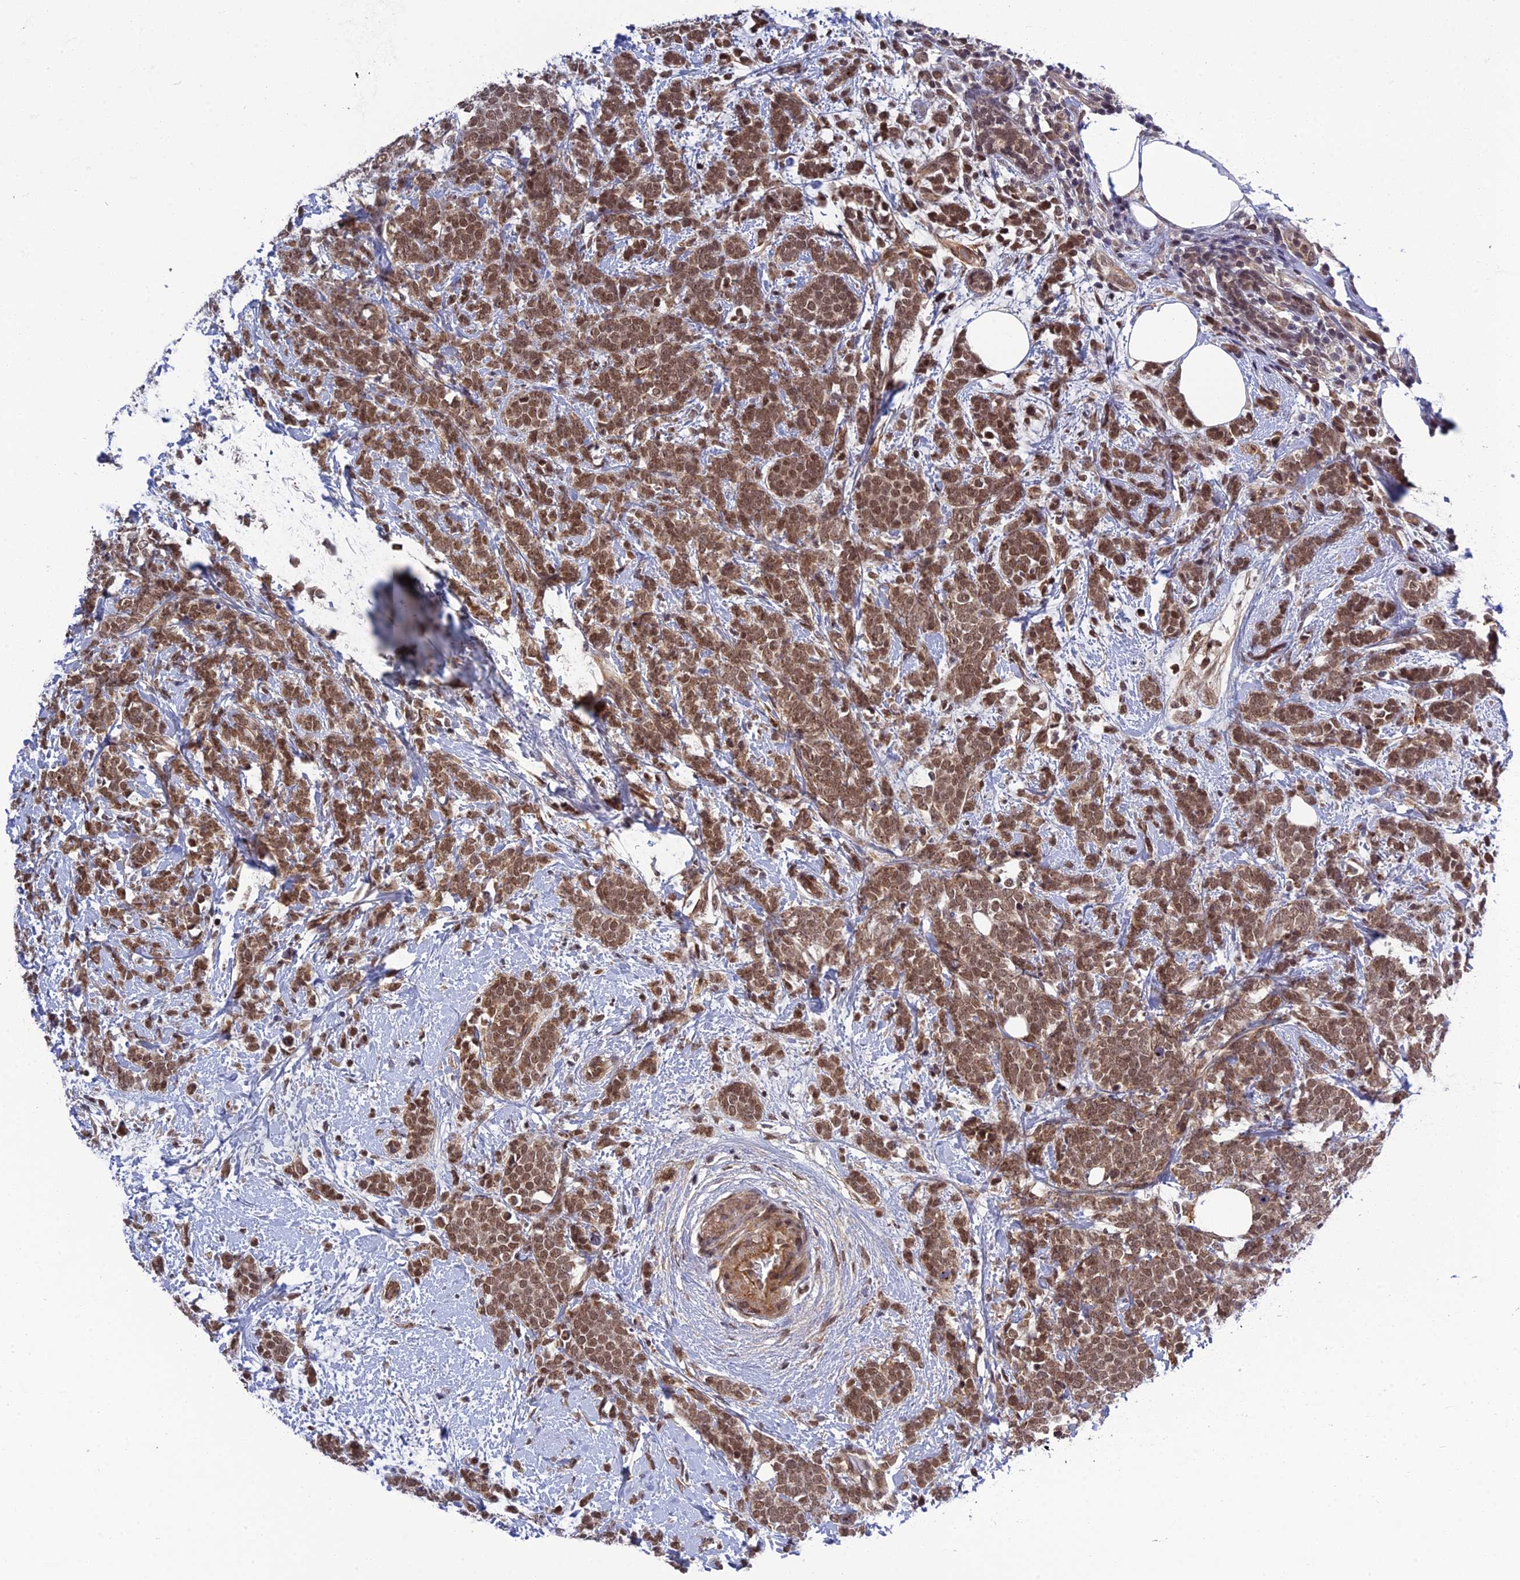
{"staining": {"intensity": "moderate", "quantity": ">75%", "location": "cytoplasmic/membranous,nuclear"}, "tissue": "breast cancer", "cell_type": "Tumor cells", "image_type": "cancer", "snomed": [{"axis": "morphology", "description": "Lobular carcinoma"}, {"axis": "topography", "description": "Breast"}], "caption": "The photomicrograph reveals immunohistochemical staining of breast lobular carcinoma. There is moderate cytoplasmic/membranous and nuclear expression is present in about >75% of tumor cells.", "gene": "REXO1", "patient": {"sex": "female", "age": 58}}